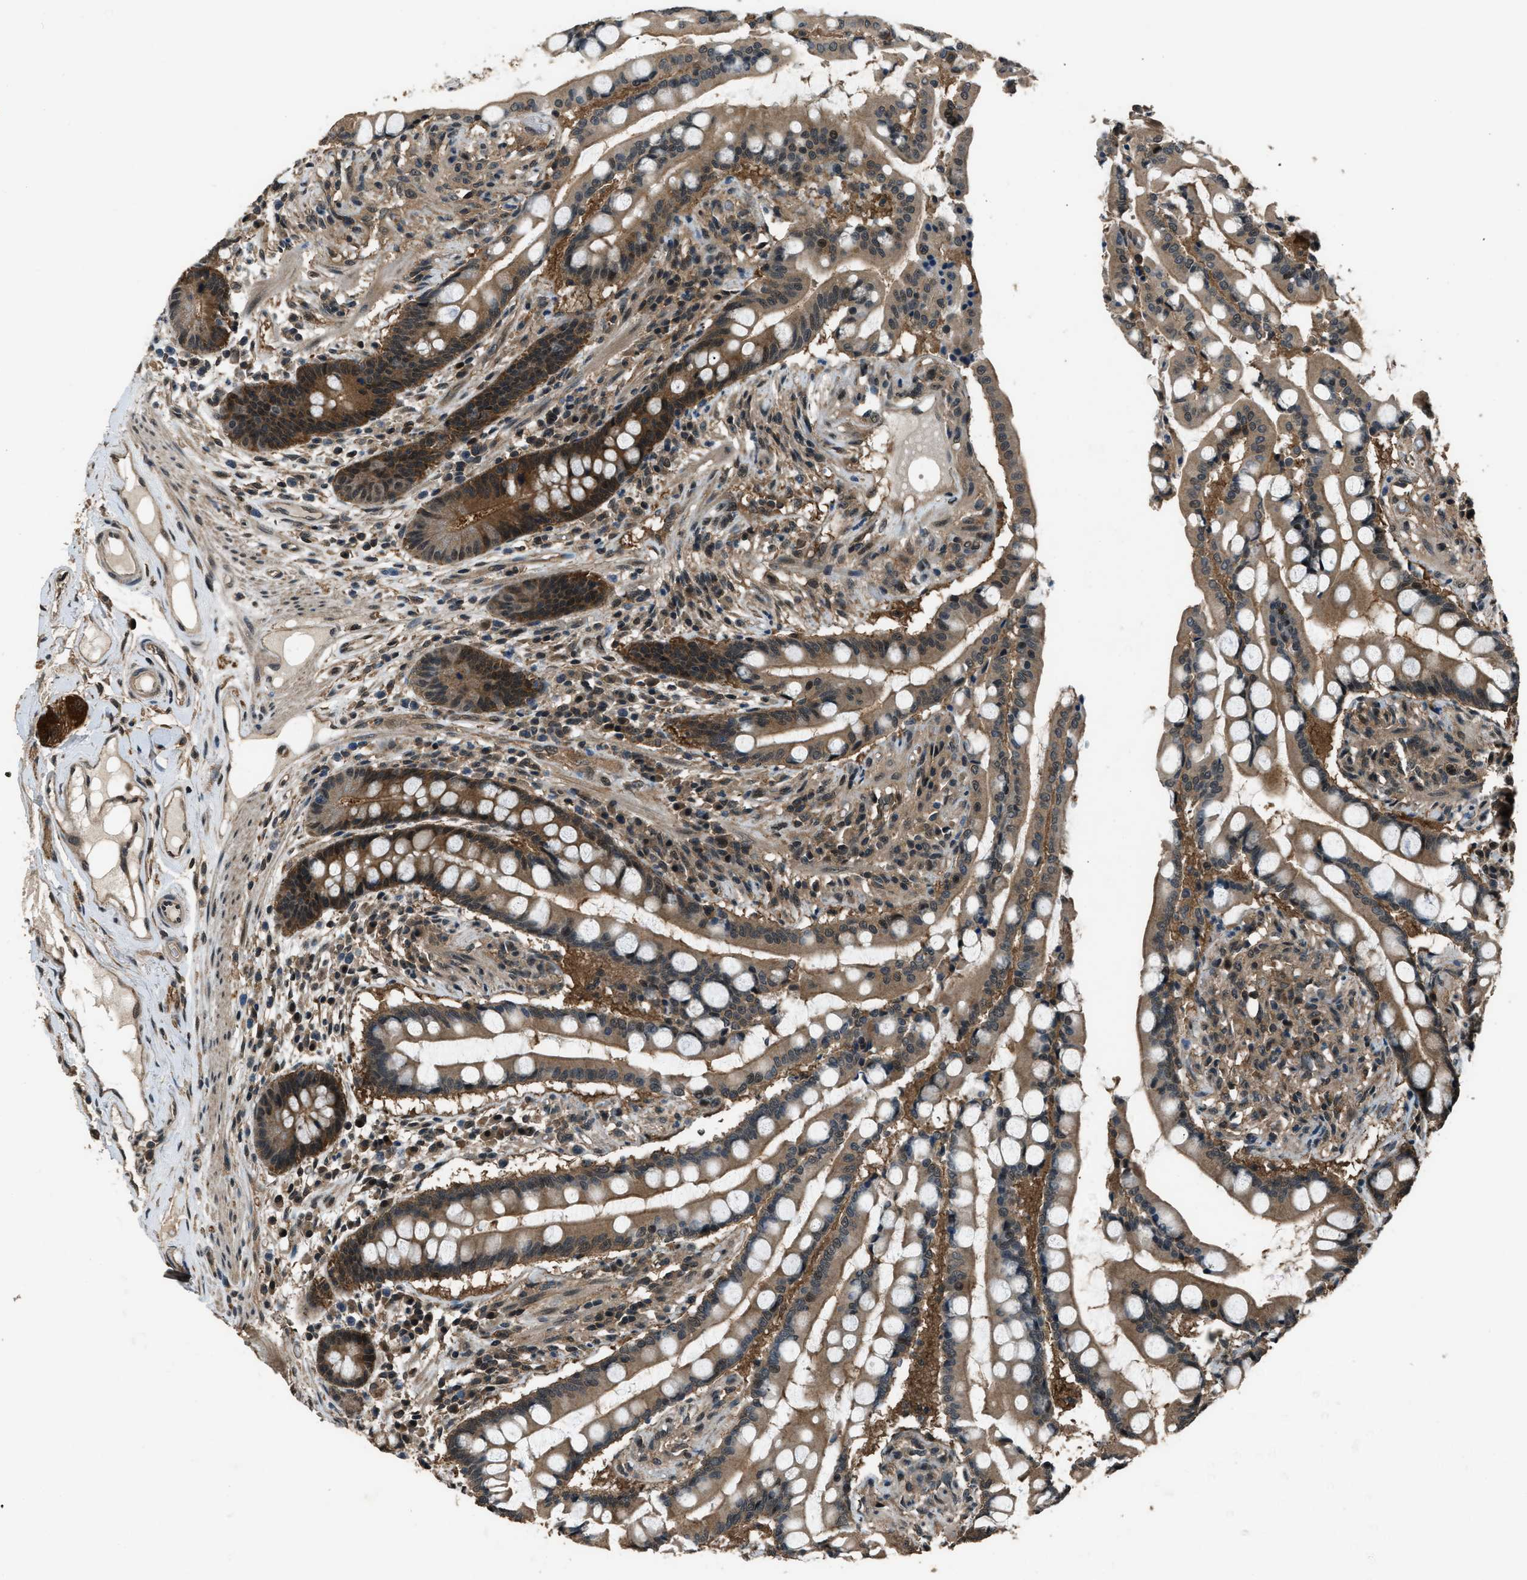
{"staining": {"intensity": "moderate", "quantity": ">75%", "location": "cytoplasmic/membranous"}, "tissue": "colon", "cell_type": "Endothelial cells", "image_type": "normal", "snomed": [{"axis": "morphology", "description": "Normal tissue, NOS"}, {"axis": "topography", "description": "Colon"}], "caption": "Moderate cytoplasmic/membranous protein positivity is present in about >75% of endothelial cells in colon. (DAB IHC, brown staining for protein, blue staining for nuclei).", "gene": "NUDCD3", "patient": {"sex": "male", "age": 73}}